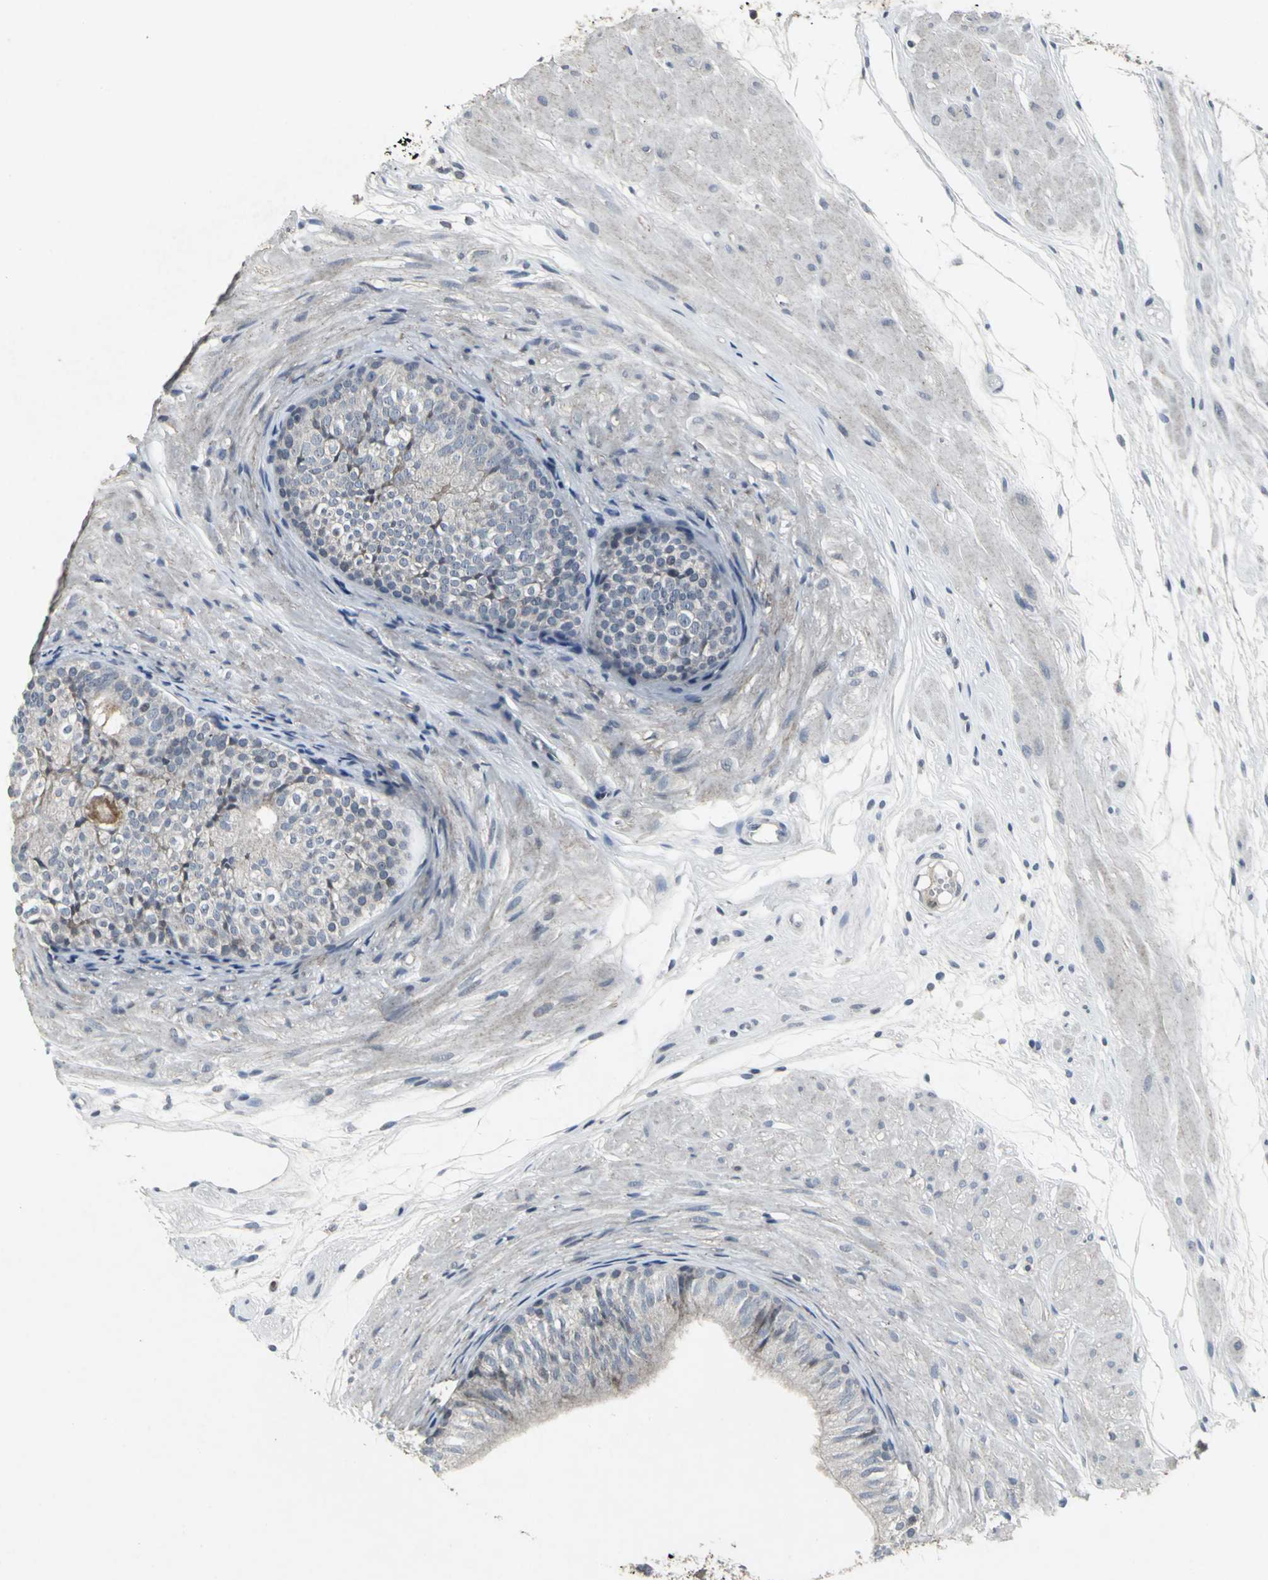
{"staining": {"intensity": "strong", "quantity": "<25%", "location": "cytoplasmic/membranous"}, "tissue": "epididymis", "cell_type": "Glandular cells", "image_type": "normal", "snomed": [{"axis": "morphology", "description": "Normal tissue, NOS"}, {"axis": "morphology", "description": "Atrophy, NOS"}, {"axis": "topography", "description": "Testis"}, {"axis": "topography", "description": "Epididymis"}], "caption": "Immunohistochemical staining of normal human epididymis shows strong cytoplasmic/membranous protein positivity in about <25% of glandular cells.", "gene": "BMP4", "patient": {"sex": "male", "age": 18}}